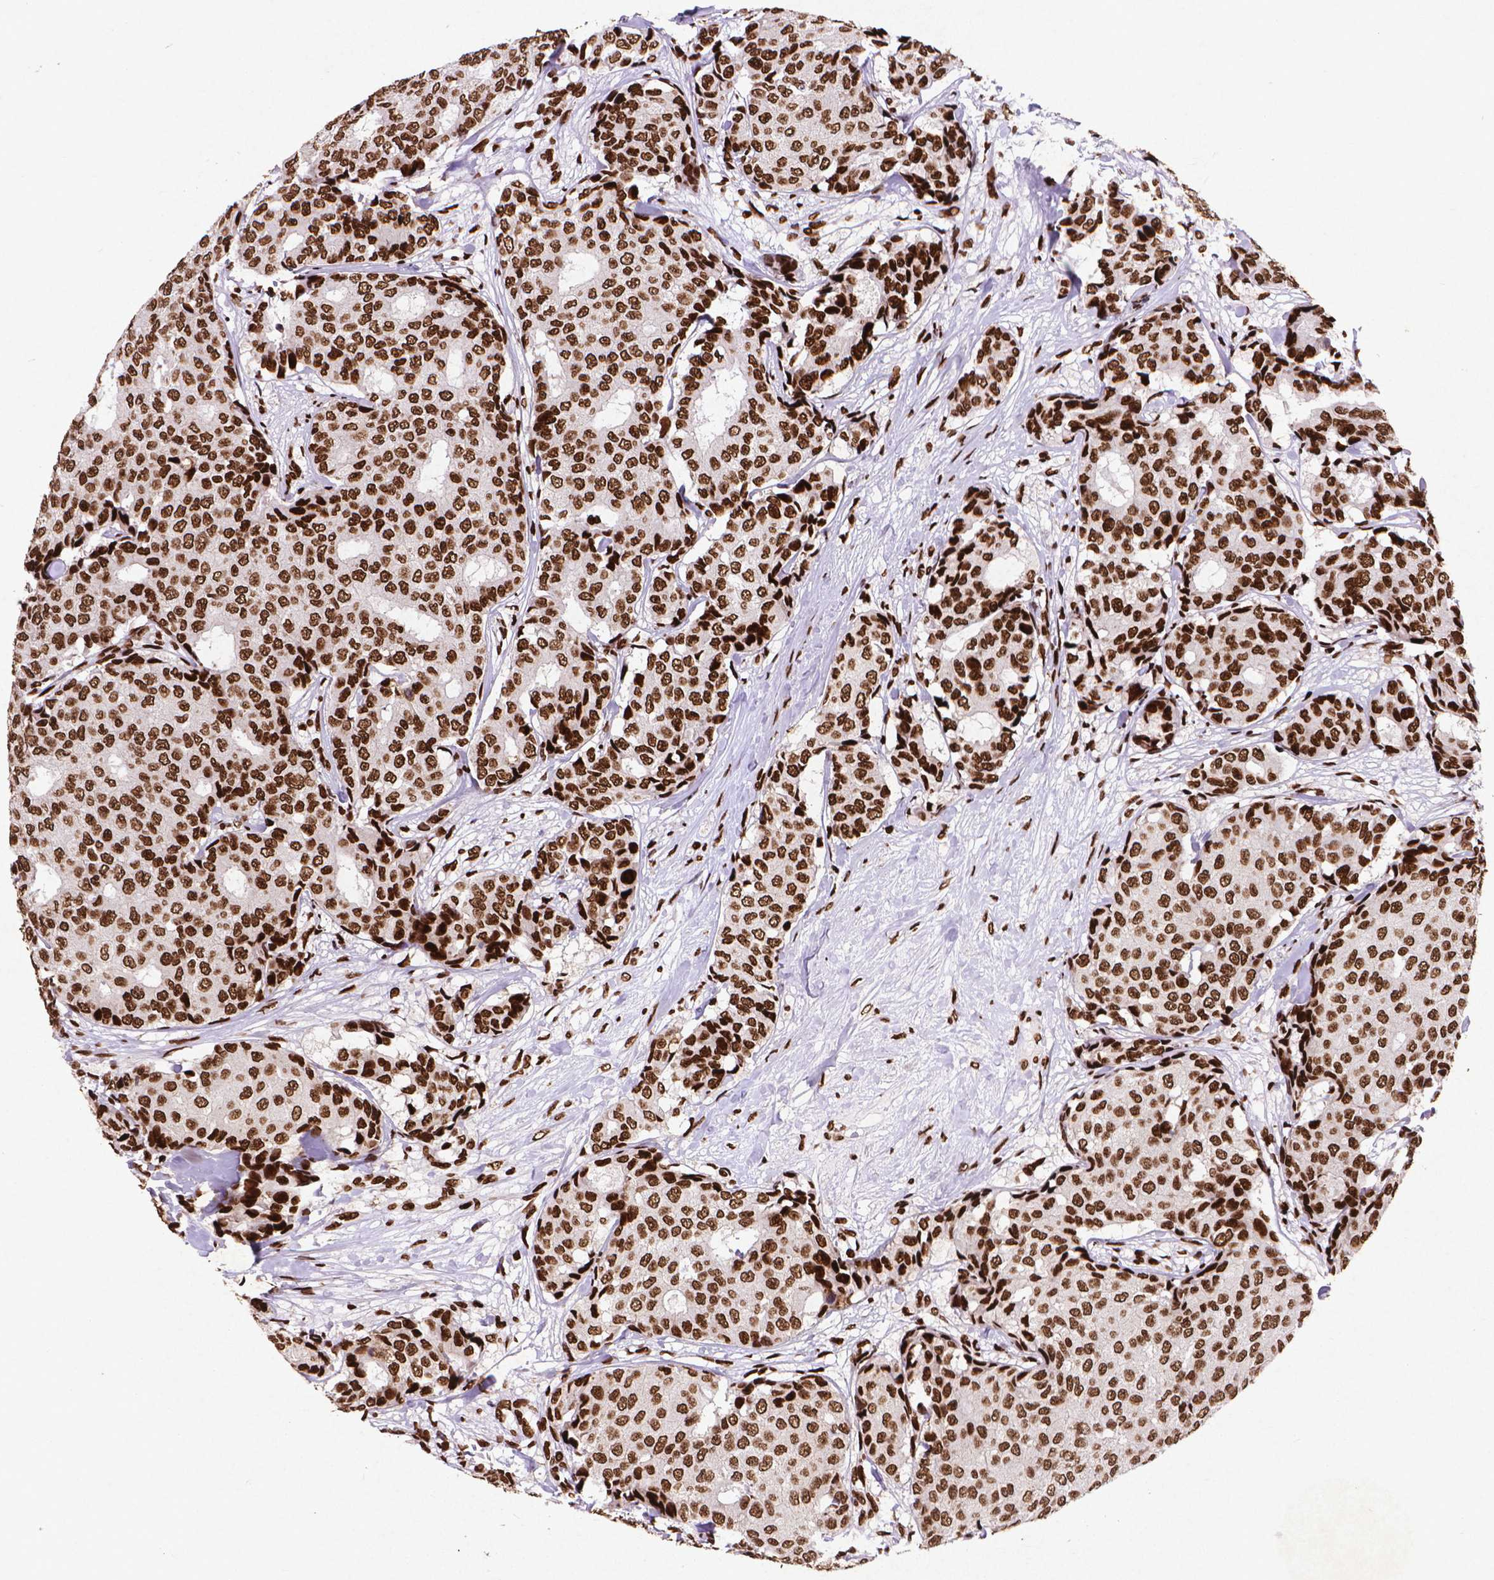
{"staining": {"intensity": "strong", "quantity": ">75%", "location": "nuclear"}, "tissue": "breast cancer", "cell_type": "Tumor cells", "image_type": "cancer", "snomed": [{"axis": "morphology", "description": "Duct carcinoma"}, {"axis": "topography", "description": "Breast"}], "caption": "Human breast invasive ductal carcinoma stained for a protein (brown) shows strong nuclear positive positivity in approximately >75% of tumor cells.", "gene": "CITED2", "patient": {"sex": "female", "age": 75}}